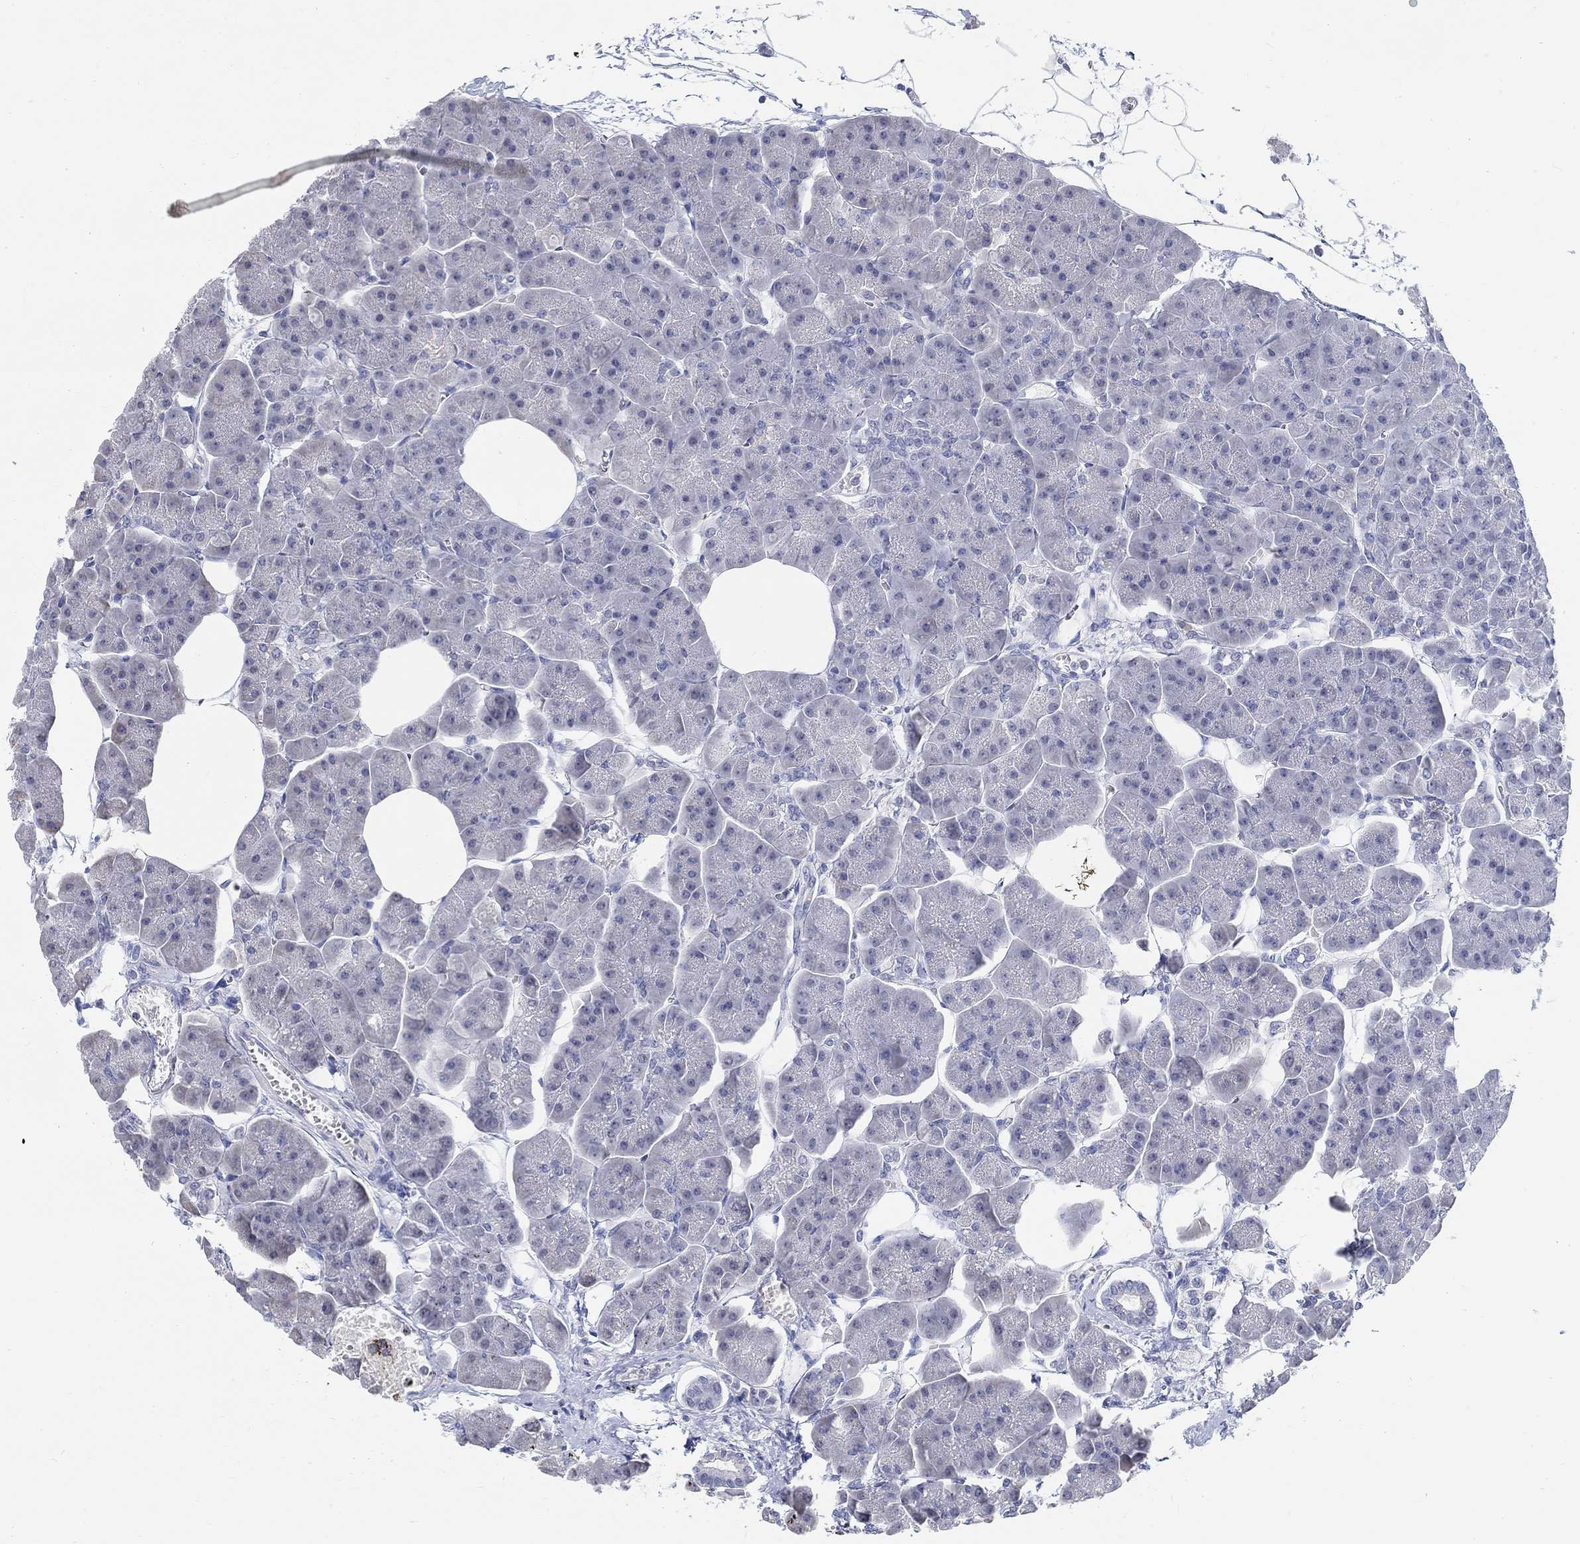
{"staining": {"intensity": "negative", "quantity": "none", "location": "none"}, "tissue": "pancreas", "cell_type": "Exocrine glandular cells", "image_type": "normal", "snomed": [{"axis": "morphology", "description": "Normal tissue, NOS"}, {"axis": "topography", "description": "Adipose tissue"}, {"axis": "topography", "description": "Pancreas"}, {"axis": "topography", "description": "Peripheral nerve tissue"}], "caption": "An image of human pancreas is negative for staining in exocrine glandular cells. (DAB immunohistochemistry, high magnification).", "gene": "ANKS1B", "patient": {"sex": "female", "age": 58}}